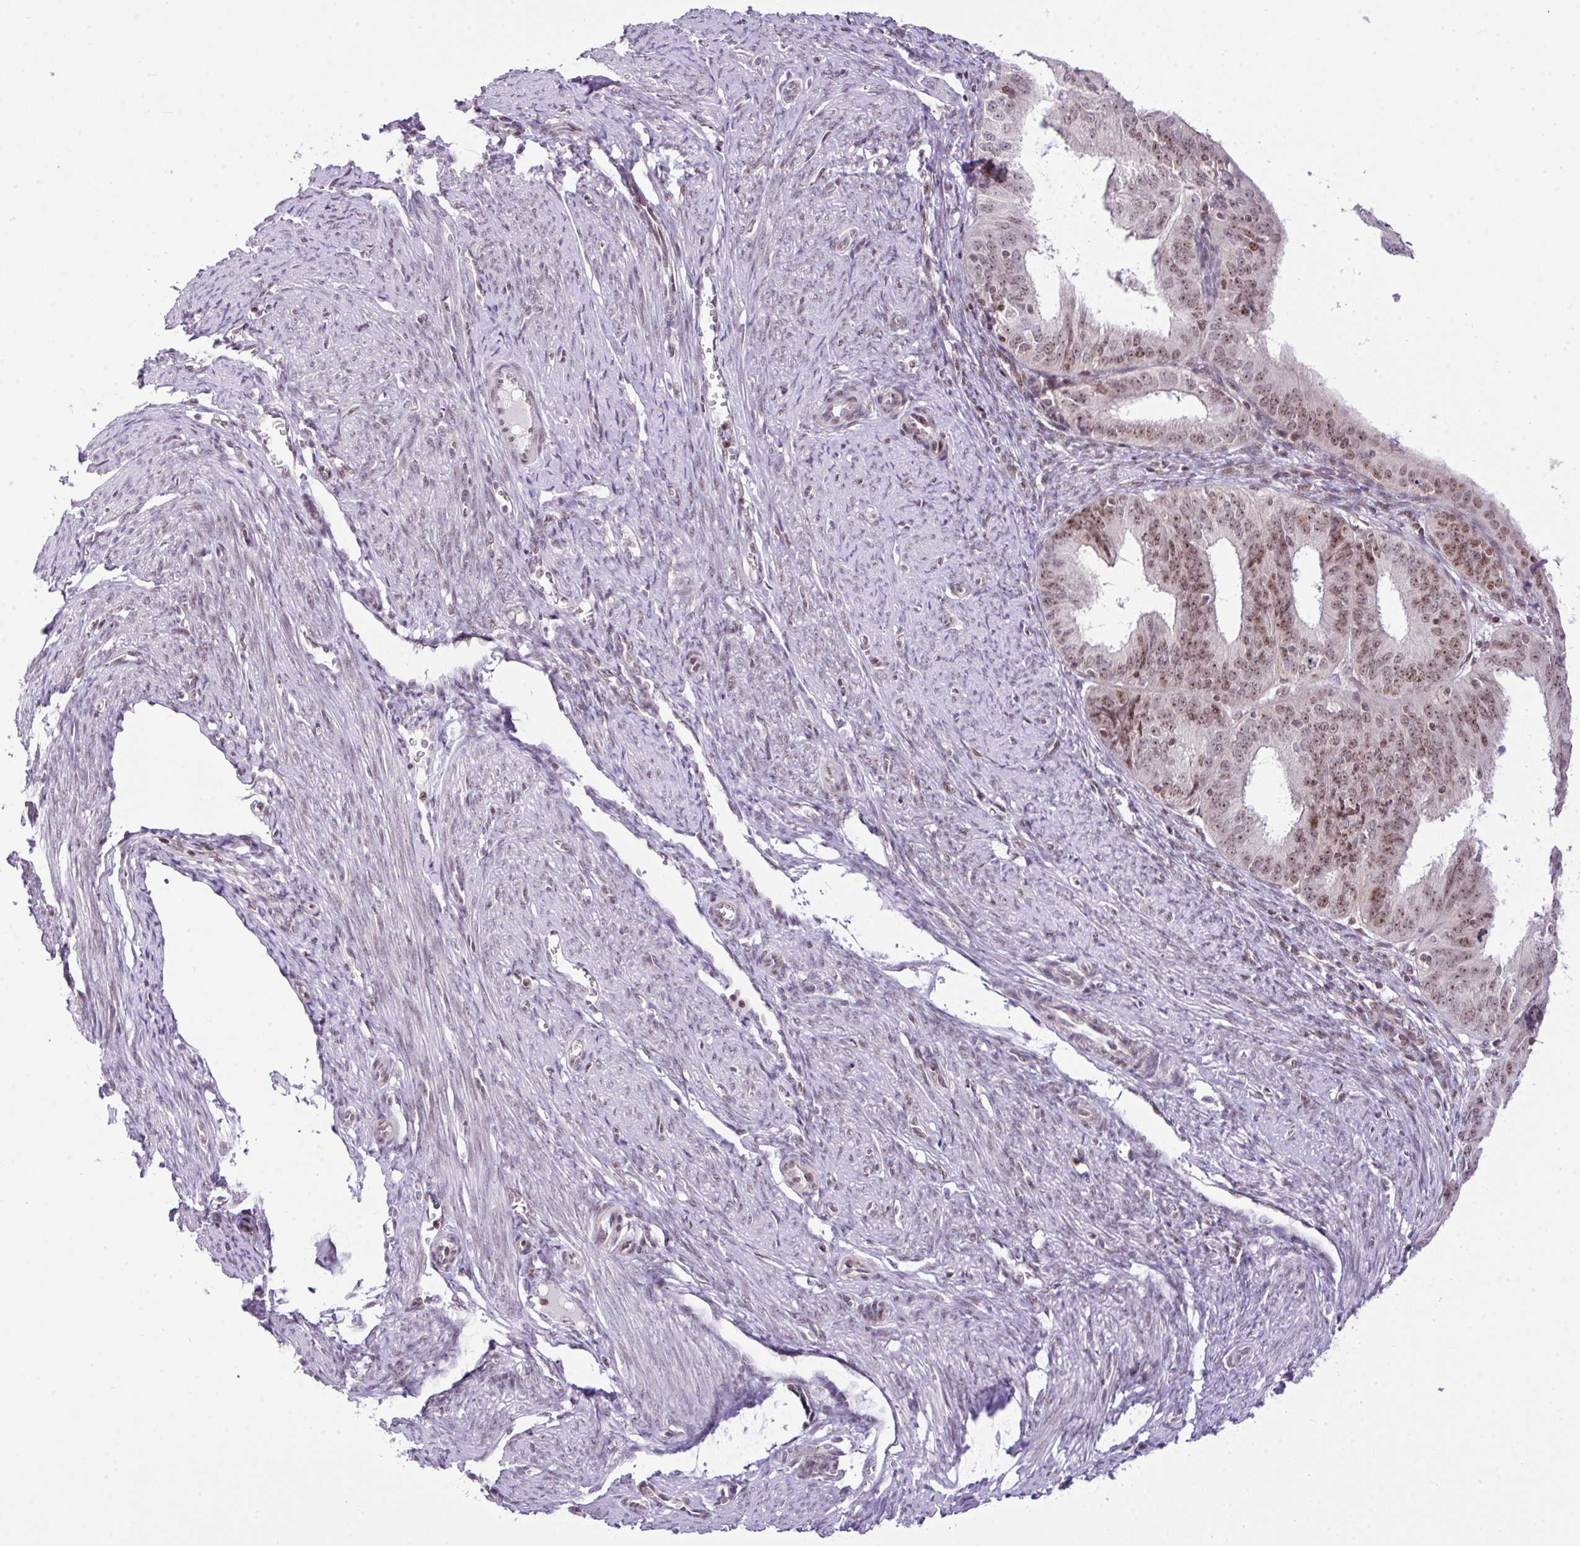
{"staining": {"intensity": "weak", "quantity": "25%-75%", "location": "nuclear"}, "tissue": "endometrial cancer", "cell_type": "Tumor cells", "image_type": "cancer", "snomed": [{"axis": "morphology", "description": "Adenocarcinoma, NOS"}, {"axis": "topography", "description": "Endometrium"}], "caption": "IHC (DAB) staining of human endometrial cancer (adenocarcinoma) demonstrates weak nuclear protein expression in approximately 25%-75% of tumor cells. (DAB = brown stain, brightfield microscopy at high magnification).", "gene": "CCDC137", "patient": {"sex": "female", "age": 51}}